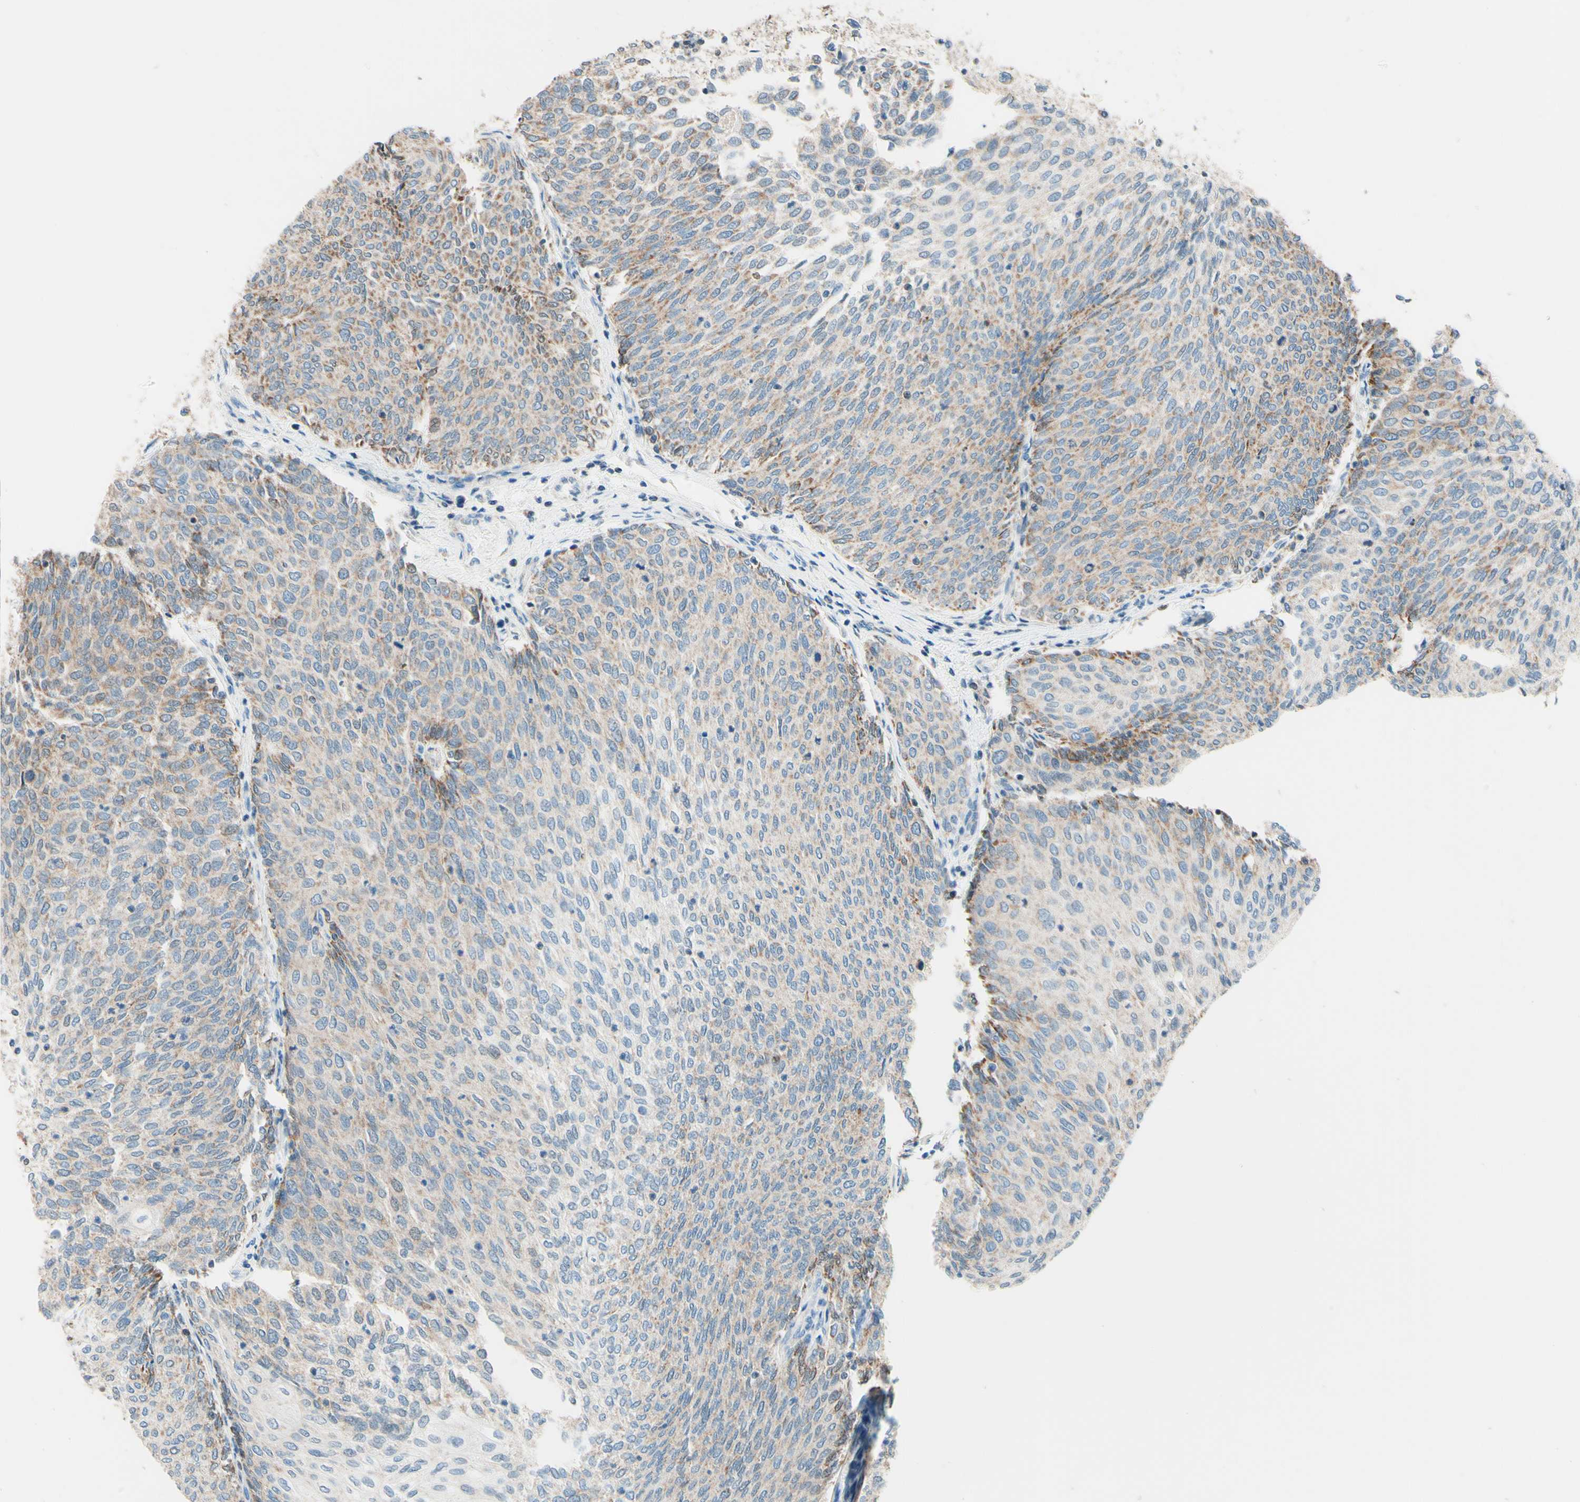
{"staining": {"intensity": "weak", "quantity": ">75%", "location": "cytoplasmic/membranous"}, "tissue": "urothelial cancer", "cell_type": "Tumor cells", "image_type": "cancer", "snomed": [{"axis": "morphology", "description": "Urothelial carcinoma, Low grade"}, {"axis": "topography", "description": "Urinary bladder"}], "caption": "Protein staining of urothelial carcinoma (low-grade) tissue exhibits weak cytoplasmic/membranous staining in about >75% of tumor cells.", "gene": "CBX7", "patient": {"sex": "female", "age": 79}}